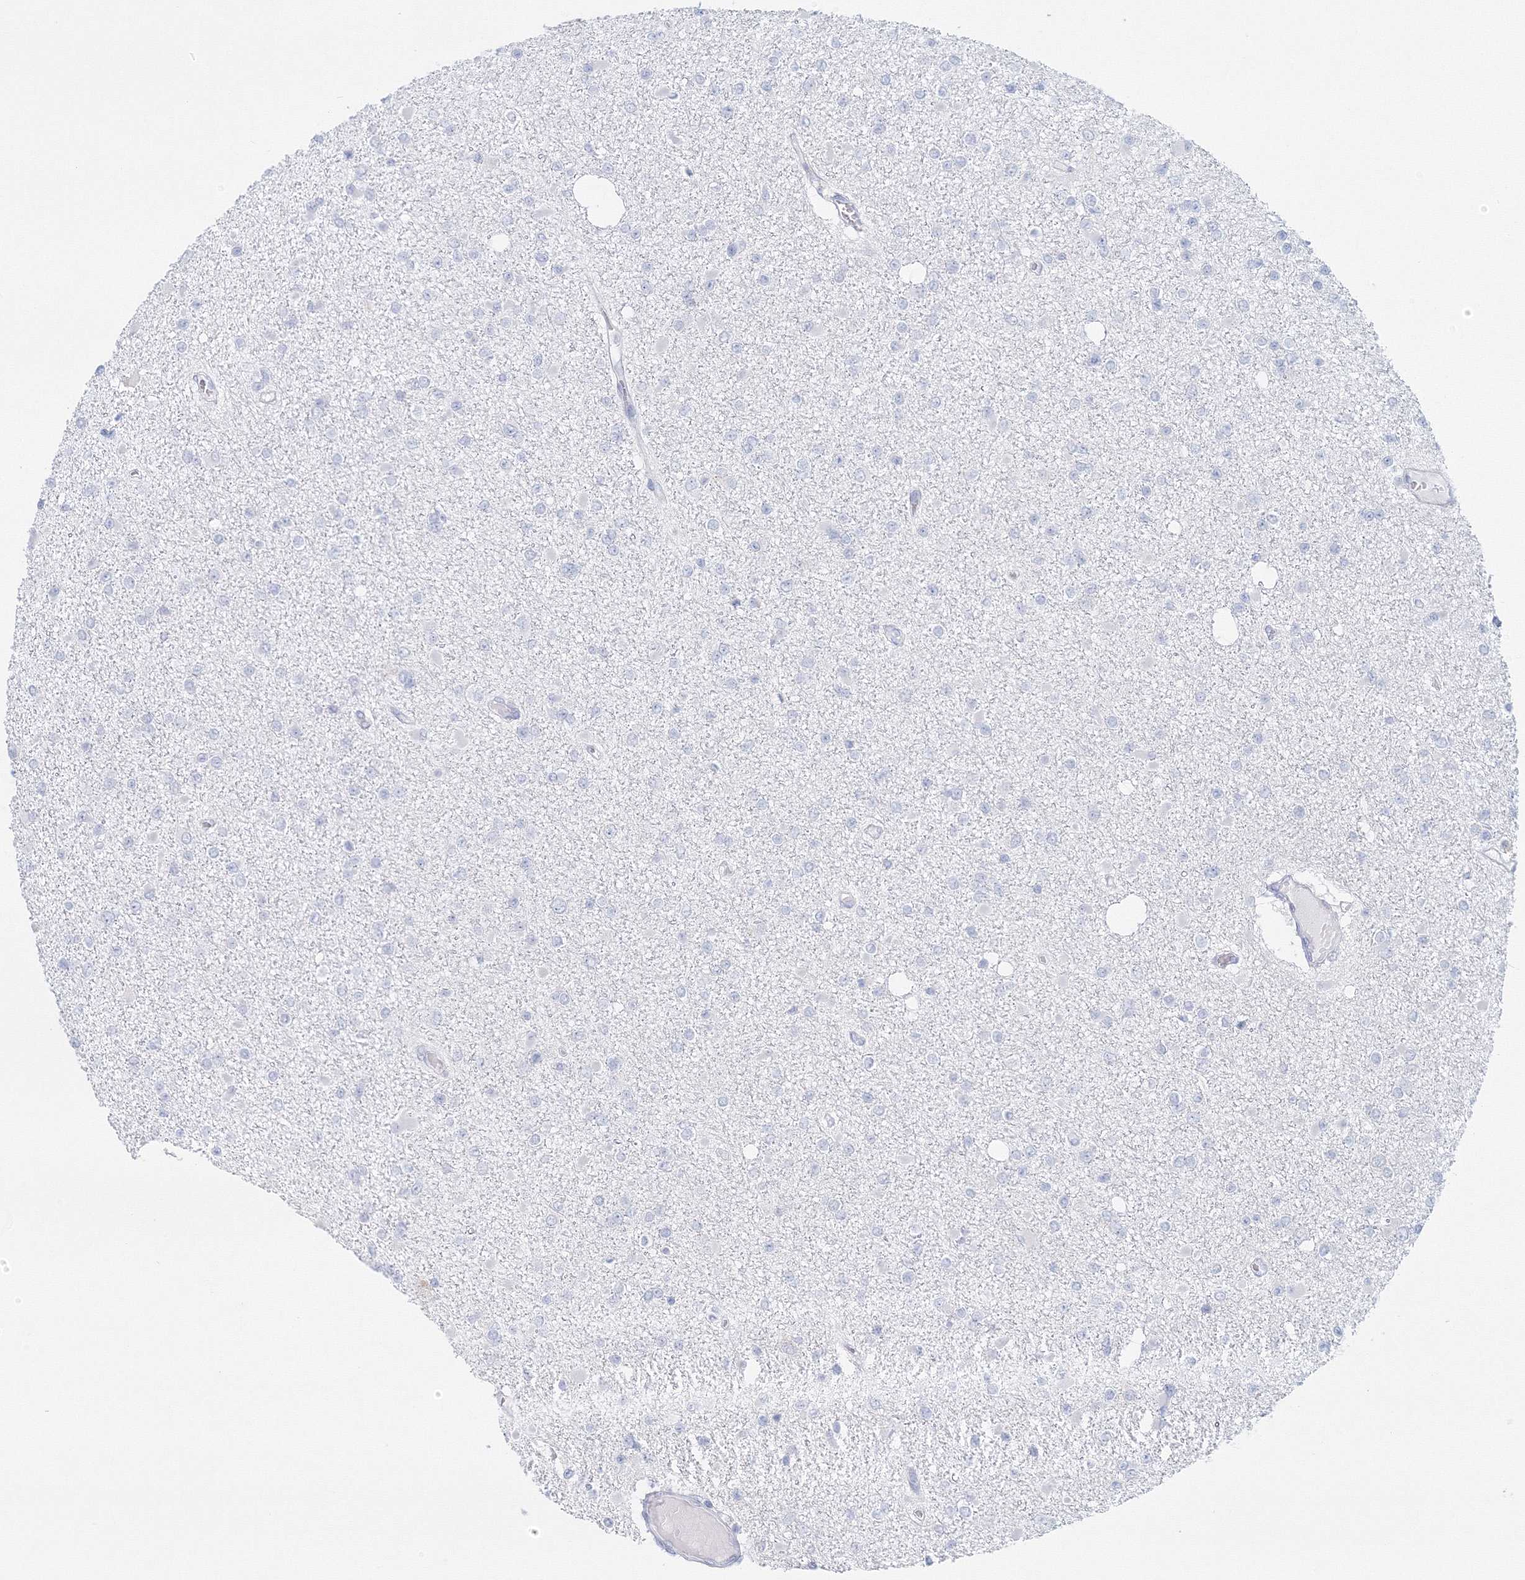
{"staining": {"intensity": "negative", "quantity": "none", "location": "none"}, "tissue": "glioma", "cell_type": "Tumor cells", "image_type": "cancer", "snomed": [{"axis": "morphology", "description": "Glioma, malignant, Low grade"}, {"axis": "topography", "description": "Brain"}], "caption": "Human malignant low-grade glioma stained for a protein using immunohistochemistry (IHC) demonstrates no expression in tumor cells.", "gene": "VSIG1", "patient": {"sex": "female", "age": 22}}